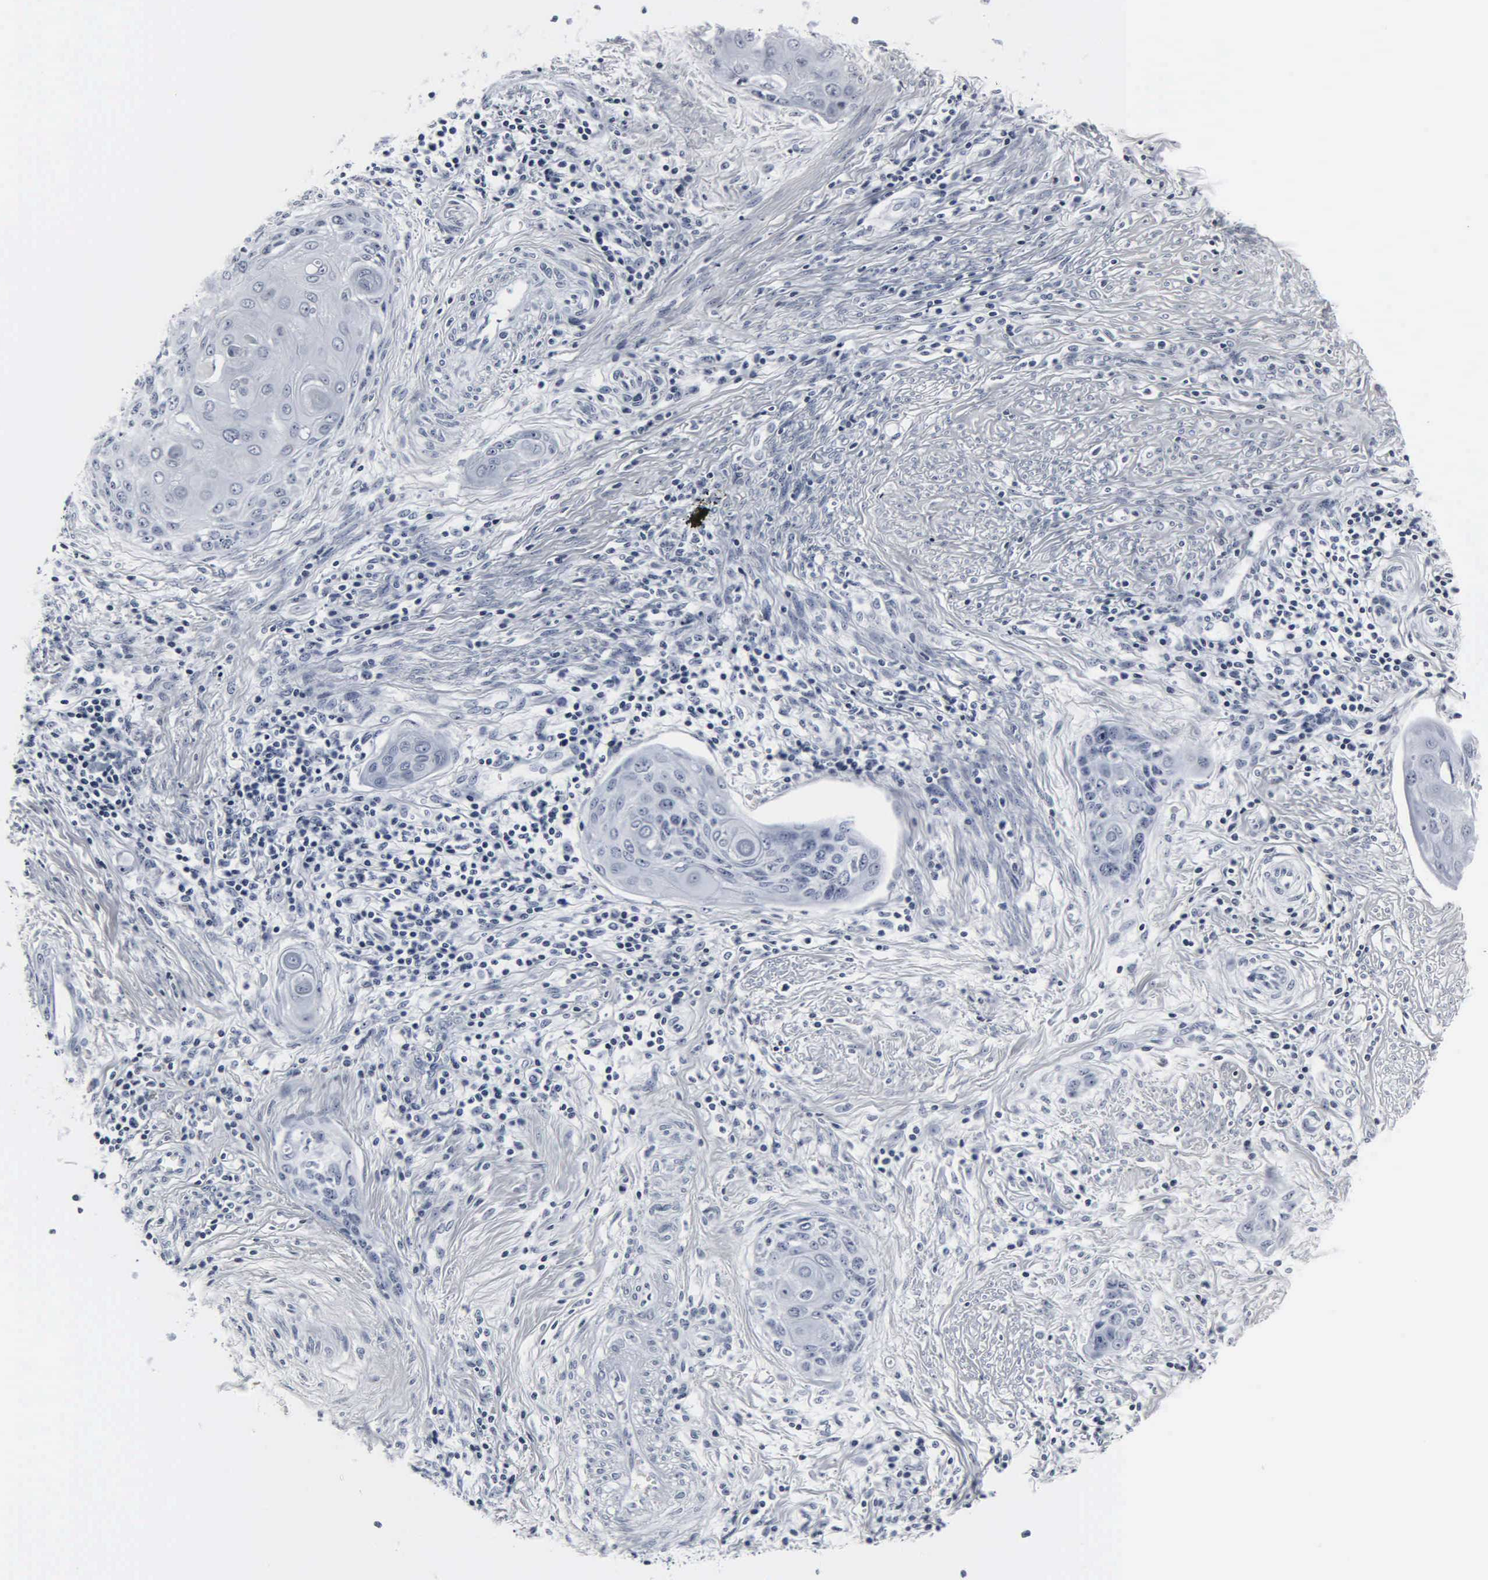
{"staining": {"intensity": "negative", "quantity": "none", "location": "none"}, "tissue": "cervical cancer", "cell_type": "Tumor cells", "image_type": "cancer", "snomed": [{"axis": "morphology", "description": "Squamous cell carcinoma, NOS"}, {"axis": "topography", "description": "Cervix"}], "caption": "This is an immunohistochemistry image of human cervical cancer. There is no expression in tumor cells.", "gene": "DGCR2", "patient": {"sex": "female", "age": 33}}